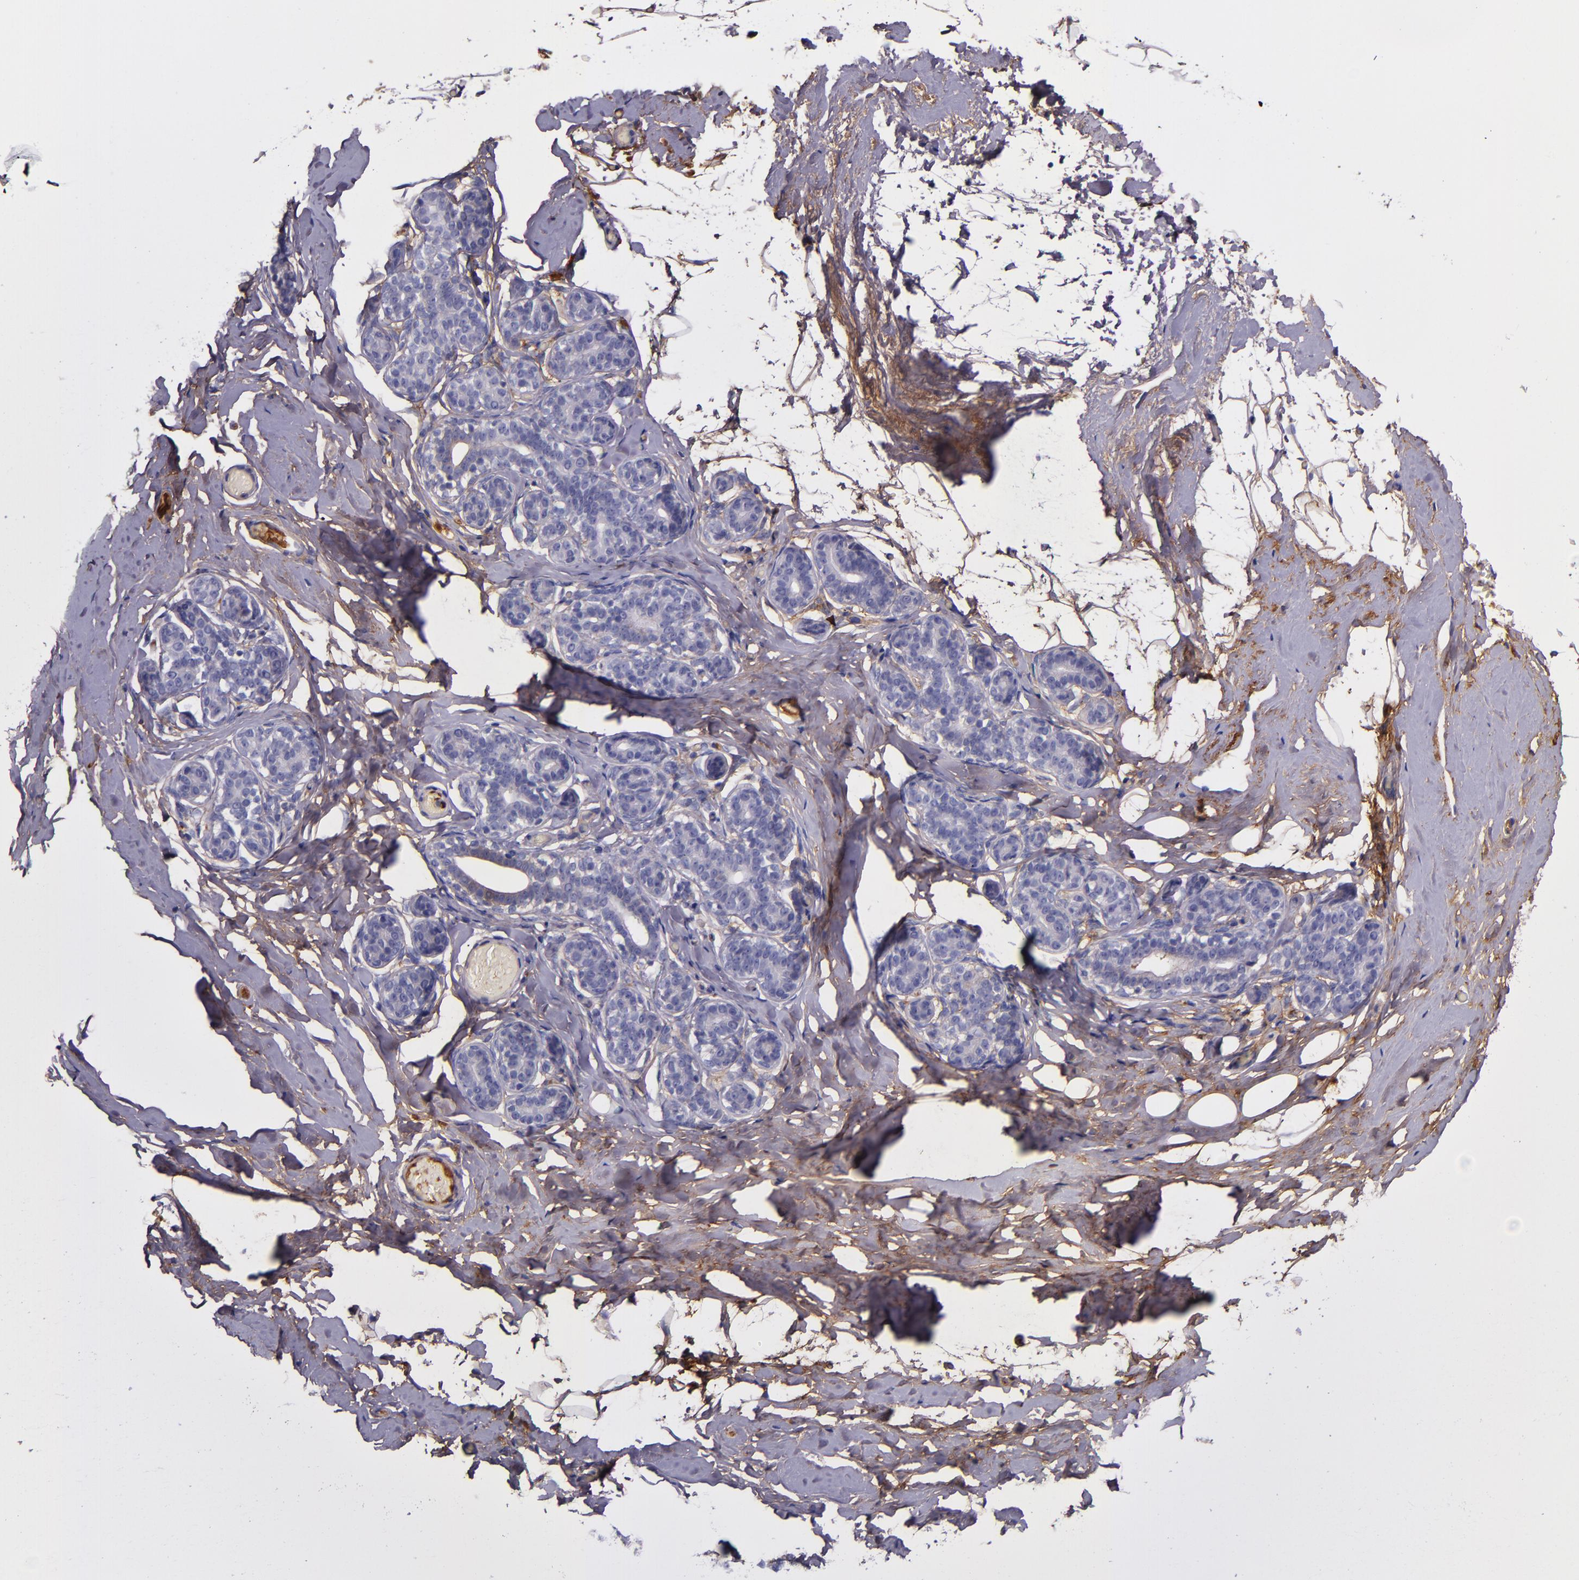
{"staining": {"intensity": "weak", "quantity": "25%-75%", "location": "cytoplasmic/membranous"}, "tissue": "breast", "cell_type": "Adipocytes", "image_type": "normal", "snomed": [{"axis": "morphology", "description": "Normal tissue, NOS"}, {"axis": "topography", "description": "Breast"}, {"axis": "topography", "description": "Soft tissue"}], "caption": "This is a photomicrograph of IHC staining of benign breast, which shows weak expression in the cytoplasmic/membranous of adipocytes.", "gene": "CLEC3B", "patient": {"sex": "female", "age": 75}}